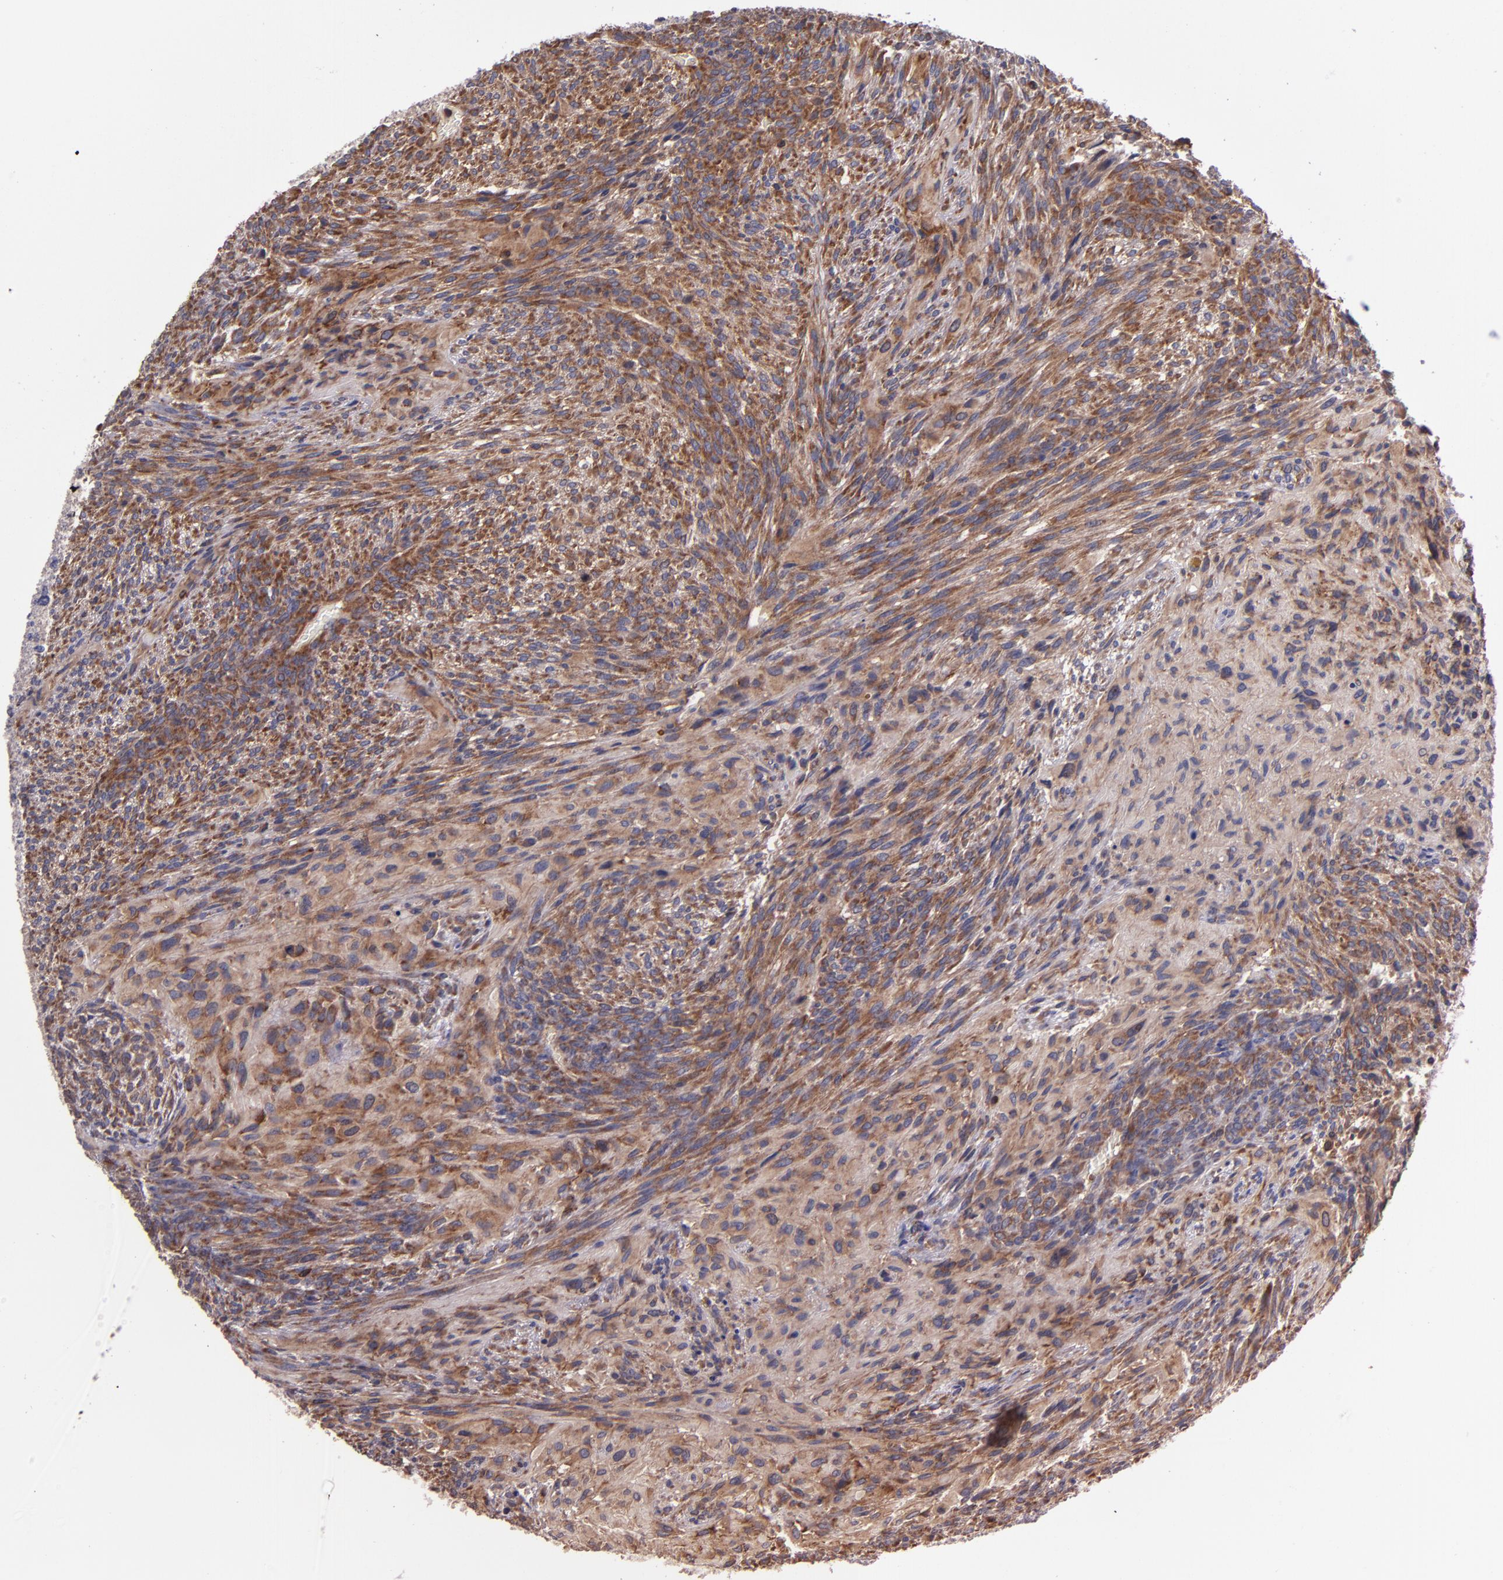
{"staining": {"intensity": "moderate", "quantity": ">75%", "location": "cytoplasmic/membranous"}, "tissue": "glioma", "cell_type": "Tumor cells", "image_type": "cancer", "snomed": [{"axis": "morphology", "description": "Glioma, malignant, High grade"}, {"axis": "topography", "description": "Cerebral cortex"}], "caption": "Protein analysis of malignant glioma (high-grade) tissue exhibits moderate cytoplasmic/membranous expression in approximately >75% of tumor cells.", "gene": "EIF4ENIF1", "patient": {"sex": "female", "age": 55}}